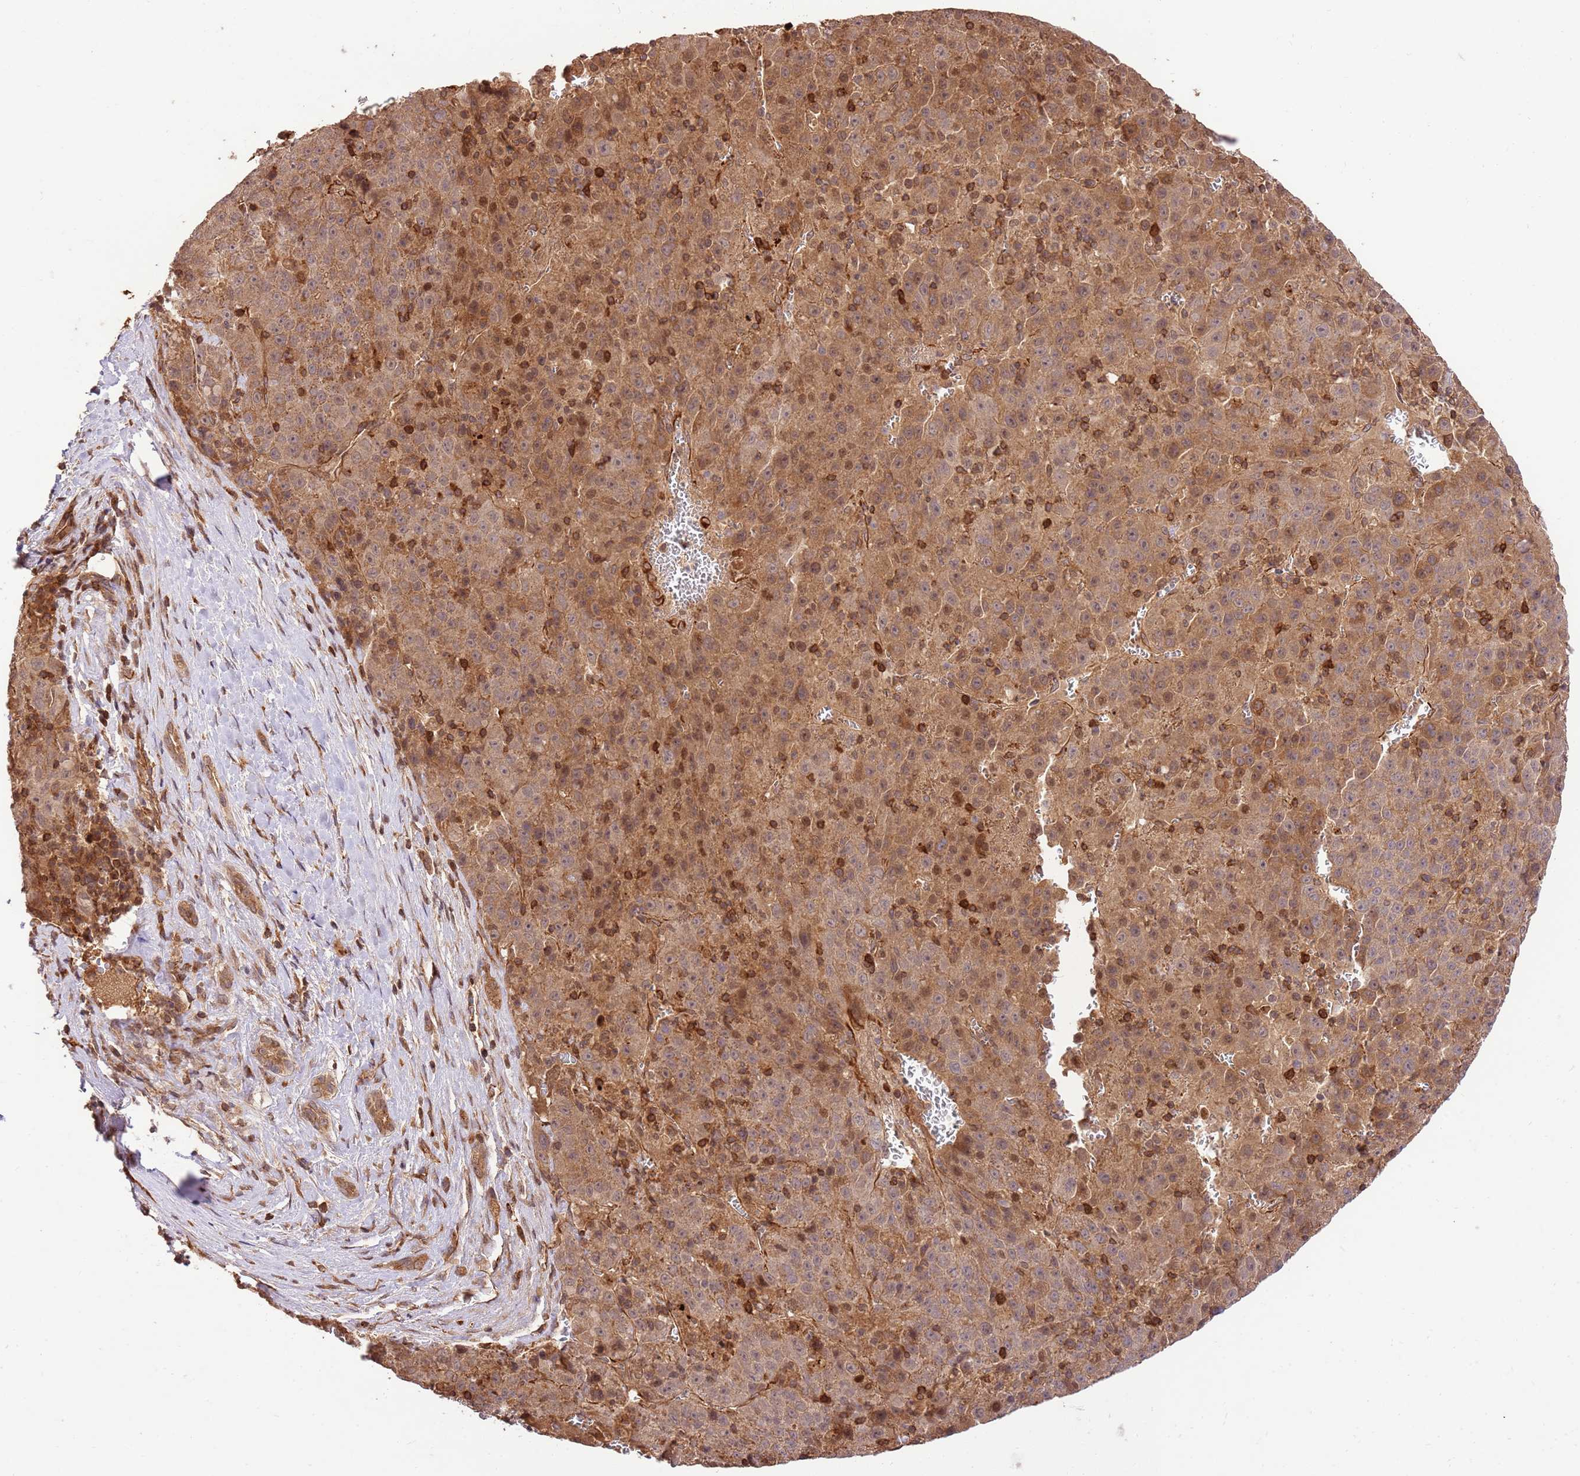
{"staining": {"intensity": "weak", "quantity": ">75%", "location": "cytoplasmic/membranous"}, "tissue": "liver cancer", "cell_type": "Tumor cells", "image_type": "cancer", "snomed": [{"axis": "morphology", "description": "Carcinoma, Hepatocellular, NOS"}, {"axis": "topography", "description": "Liver"}], "caption": "Liver cancer (hepatocellular carcinoma) stained for a protein (brown) exhibits weak cytoplasmic/membranous positive positivity in approximately >75% of tumor cells.", "gene": "KATNAL2", "patient": {"sex": "female", "age": 53}}